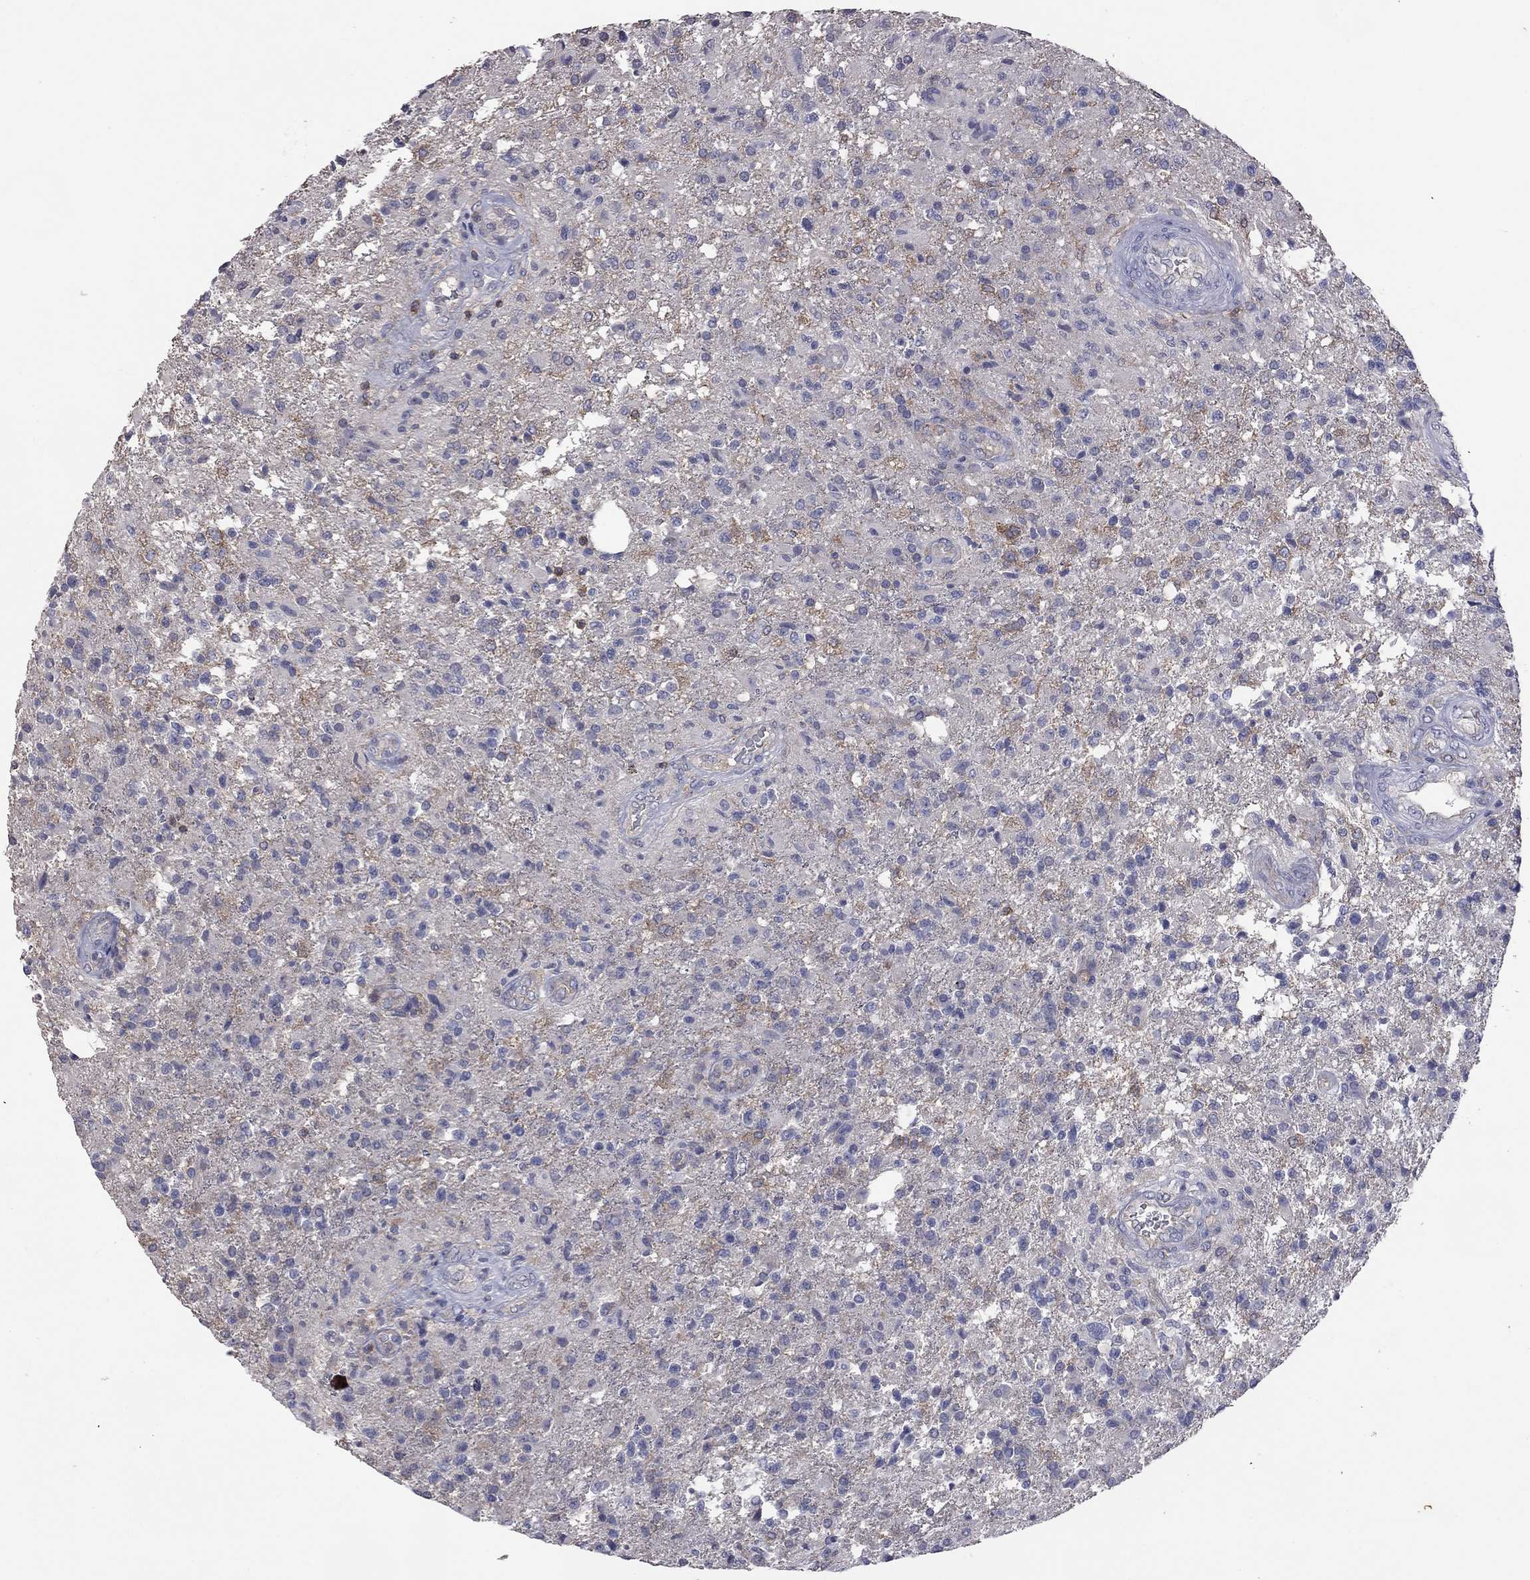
{"staining": {"intensity": "negative", "quantity": "none", "location": "none"}, "tissue": "glioma", "cell_type": "Tumor cells", "image_type": "cancer", "snomed": [{"axis": "morphology", "description": "Glioma, malignant, High grade"}, {"axis": "topography", "description": "Brain"}], "caption": "An immunohistochemistry photomicrograph of glioma is shown. There is no staining in tumor cells of glioma.", "gene": "IPCEF1", "patient": {"sex": "male", "age": 56}}